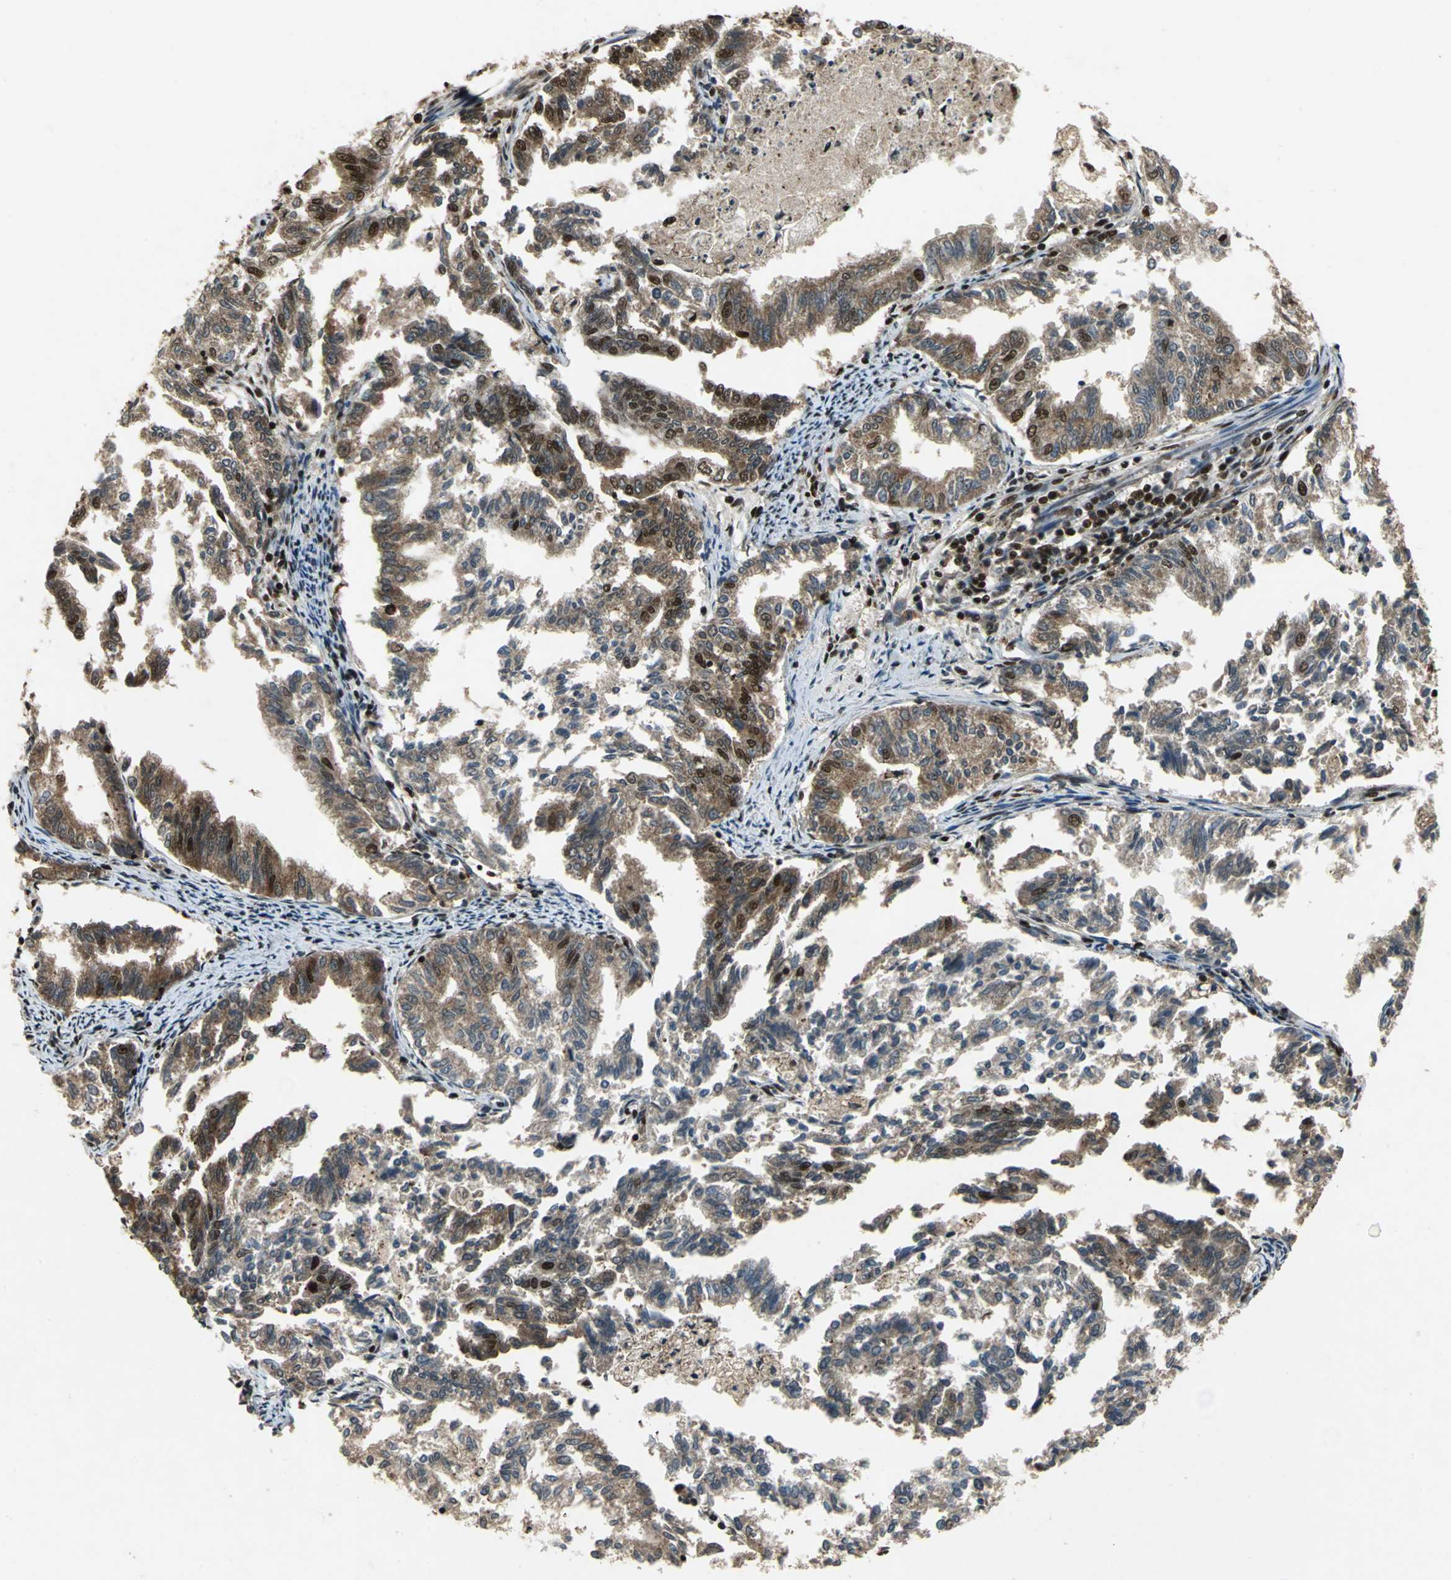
{"staining": {"intensity": "moderate", "quantity": ">75%", "location": "cytoplasmic/membranous,nuclear"}, "tissue": "endometrial cancer", "cell_type": "Tumor cells", "image_type": "cancer", "snomed": [{"axis": "morphology", "description": "Adenocarcinoma, NOS"}, {"axis": "topography", "description": "Endometrium"}], "caption": "Endometrial cancer was stained to show a protein in brown. There is medium levels of moderate cytoplasmic/membranous and nuclear staining in approximately >75% of tumor cells.", "gene": "MTA2", "patient": {"sex": "female", "age": 79}}